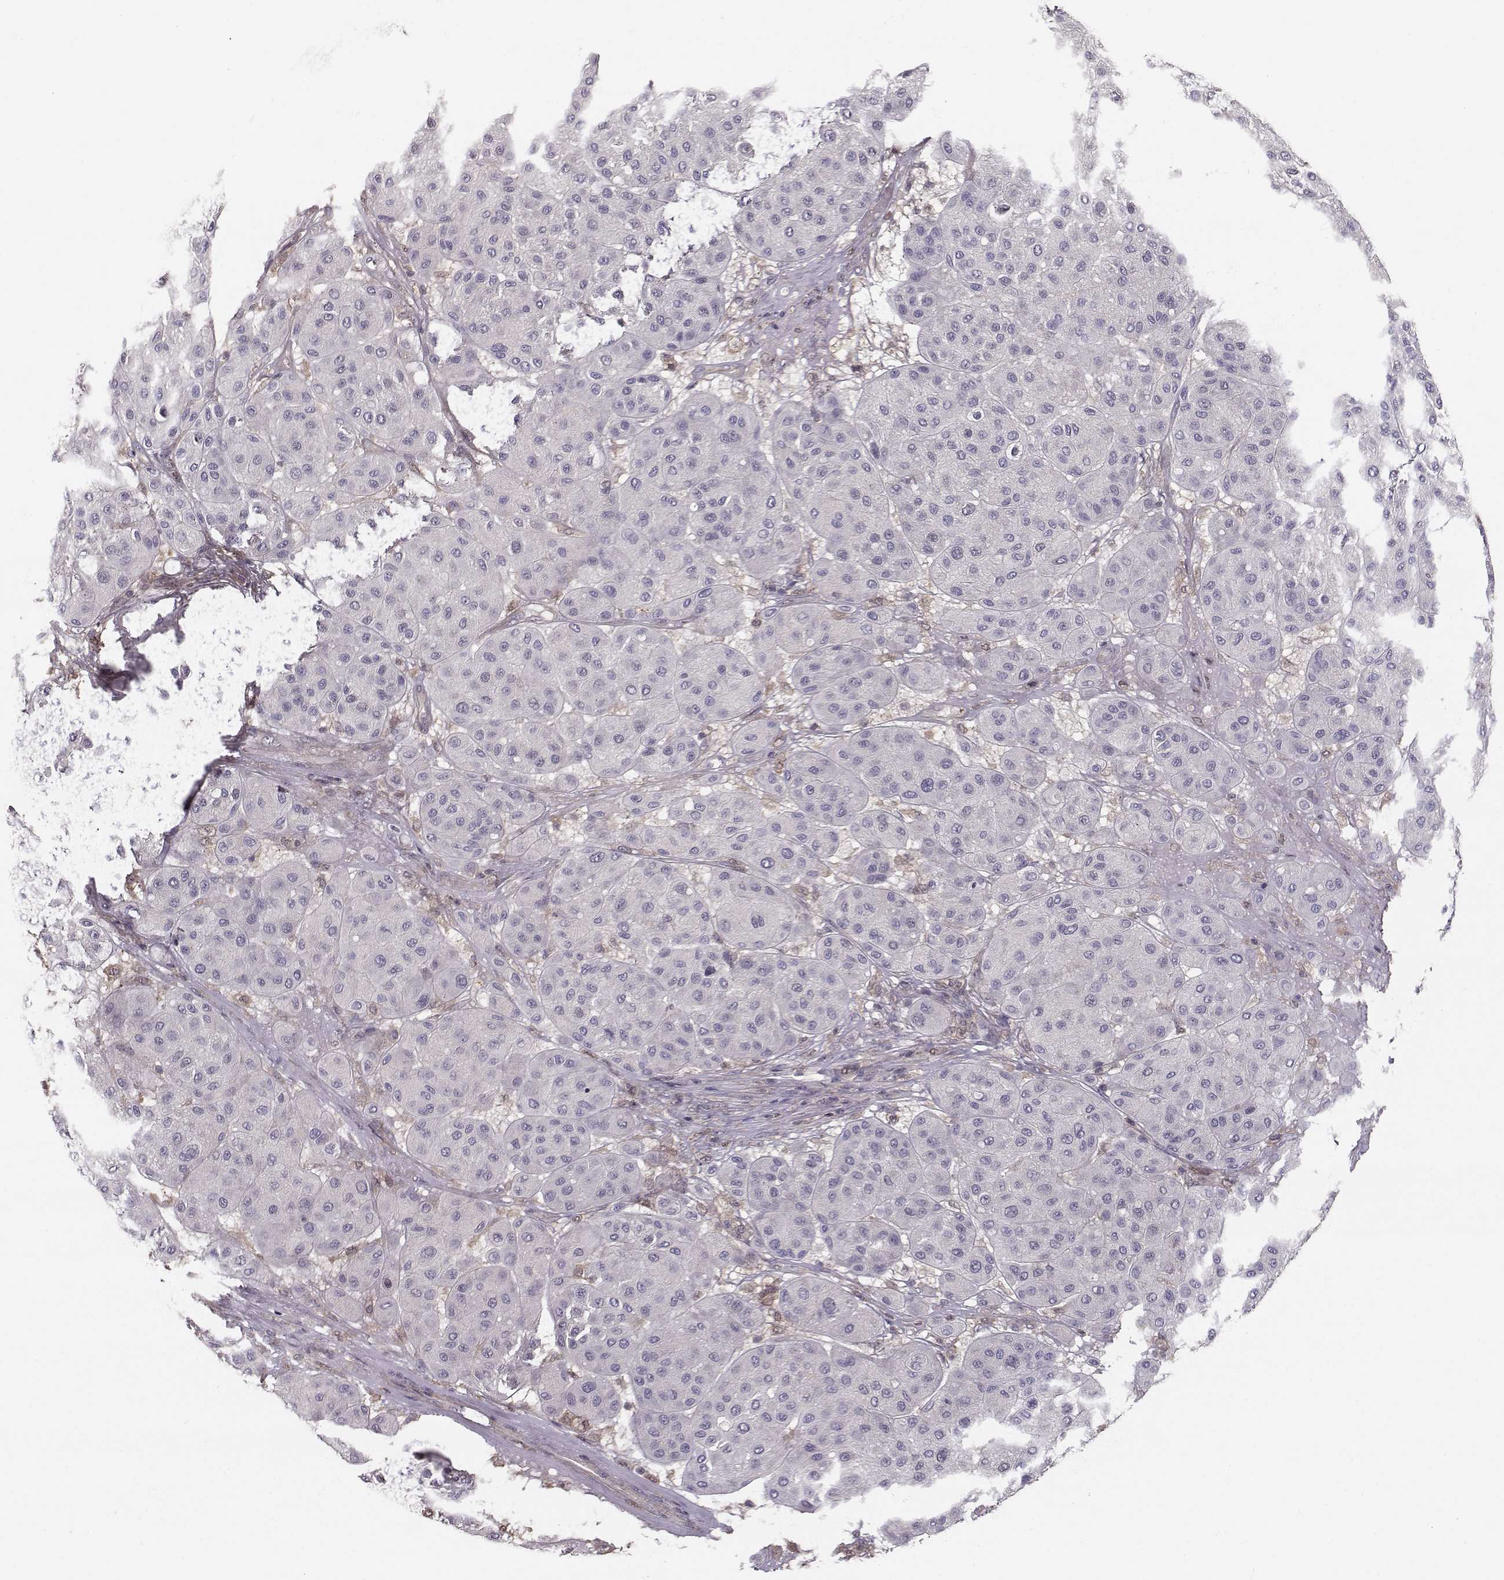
{"staining": {"intensity": "negative", "quantity": "none", "location": "none"}, "tissue": "melanoma", "cell_type": "Tumor cells", "image_type": "cancer", "snomed": [{"axis": "morphology", "description": "Malignant melanoma, Metastatic site"}, {"axis": "topography", "description": "Smooth muscle"}], "caption": "DAB immunohistochemical staining of human malignant melanoma (metastatic site) displays no significant expression in tumor cells.", "gene": "ASB16", "patient": {"sex": "male", "age": 41}}